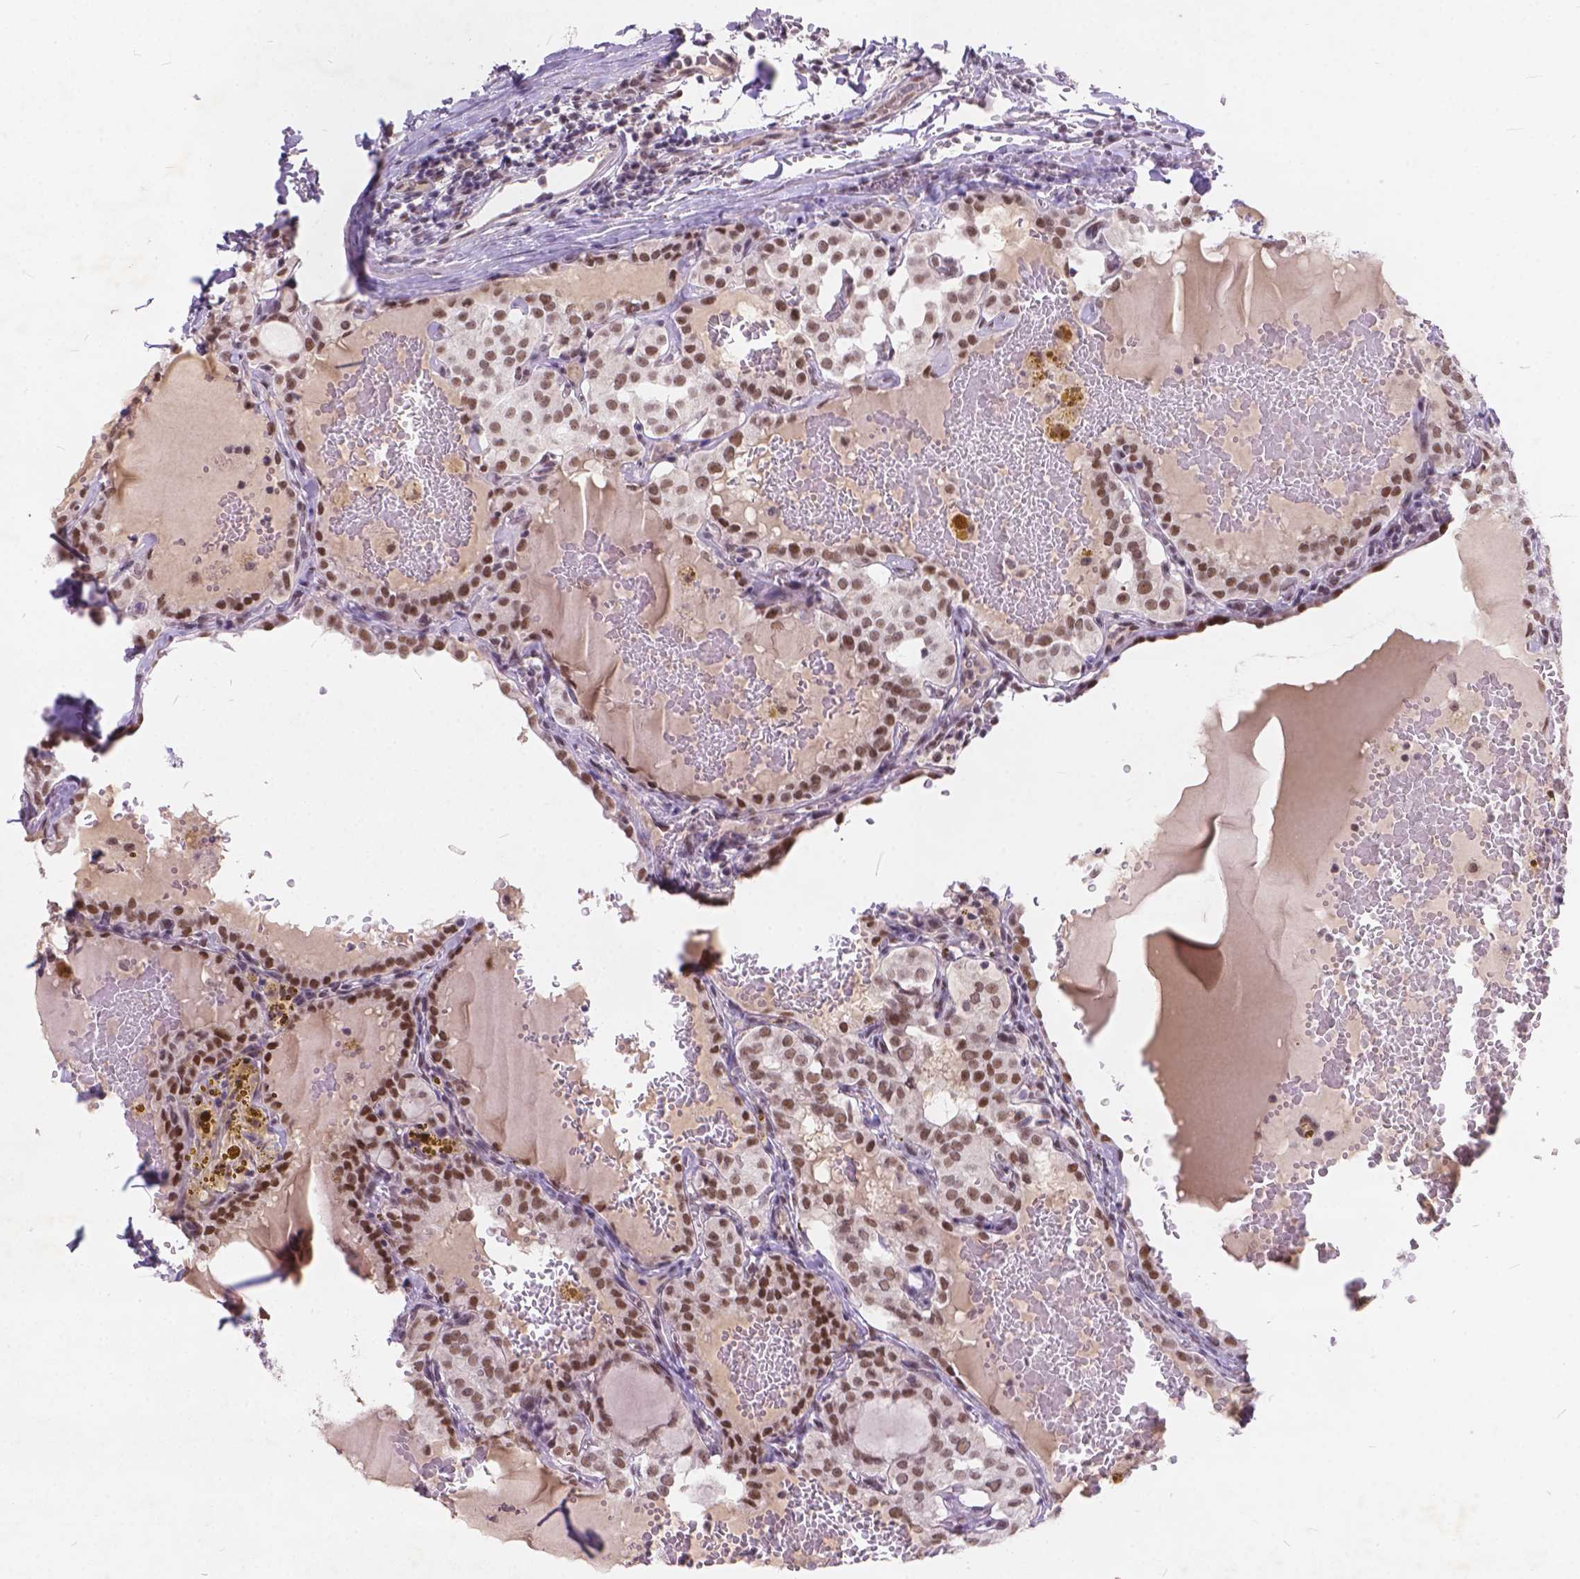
{"staining": {"intensity": "moderate", "quantity": ">75%", "location": "nuclear"}, "tissue": "thyroid cancer", "cell_type": "Tumor cells", "image_type": "cancer", "snomed": [{"axis": "morphology", "description": "Papillary adenocarcinoma, NOS"}, {"axis": "topography", "description": "Thyroid gland"}], "caption": "Tumor cells display medium levels of moderate nuclear positivity in about >75% of cells in human thyroid cancer (papillary adenocarcinoma). The staining is performed using DAB brown chromogen to label protein expression. The nuclei are counter-stained blue using hematoxylin.", "gene": "FAM53A", "patient": {"sex": "male", "age": 20}}